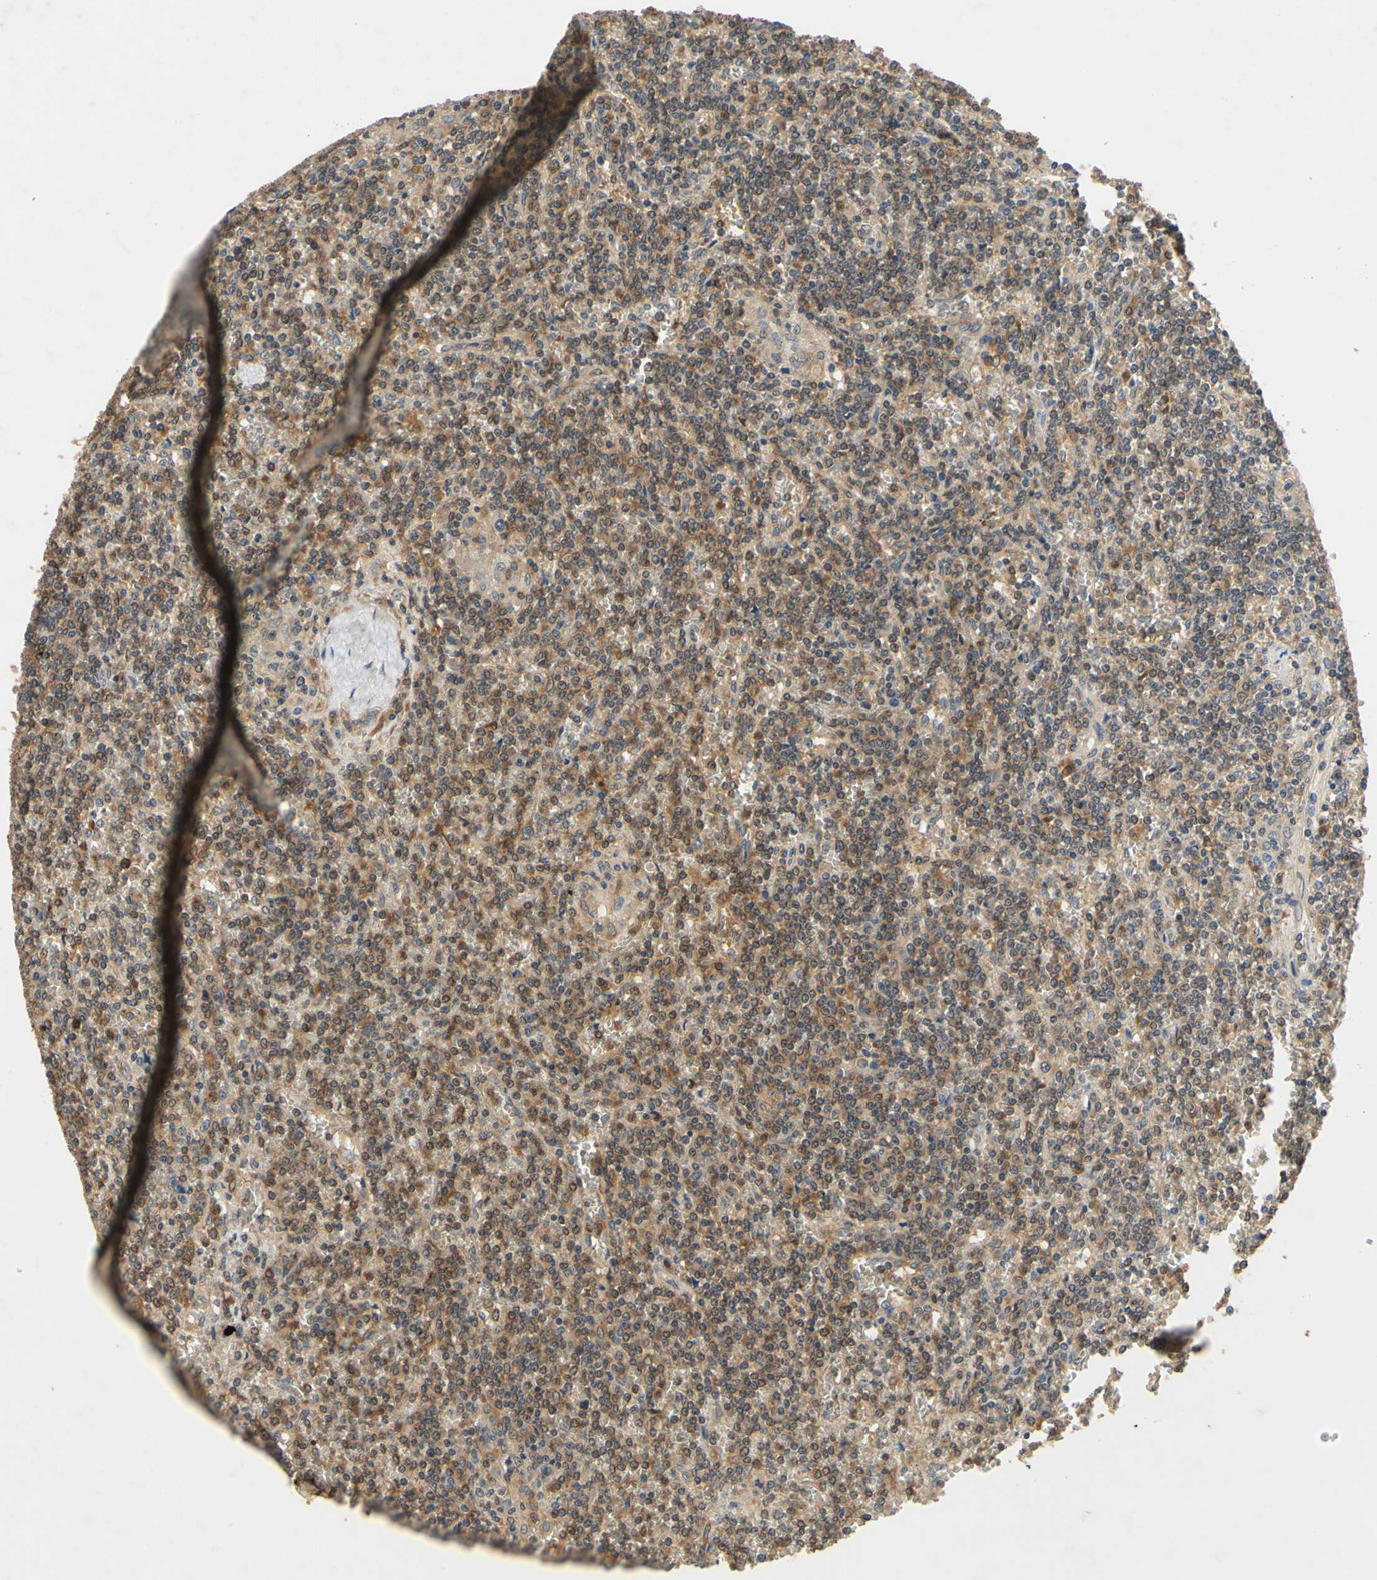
{"staining": {"intensity": "moderate", "quantity": "25%-75%", "location": "cytoplasmic/membranous"}, "tissue": "lymphoma", "cell_type": "Tumor cells", "image_type": "cancer", "snomed": [{"axis": "morphology", "description": "Malignant lymphoma, non-Hodgkin's type, Low grade"}, {"axis": "topography", "description": "Spleen"}], "caption": "Immunohistochemistry (IHC) of human low-grade malignant lymphoma, non-Hodgkin's type reveals medium levels of moderate cytoplasmic/membranous expression in approximately 25%-75% of tumor cells.", "gene": "PLA2G4A", "patient": {"sex": "female", "age": 19}}